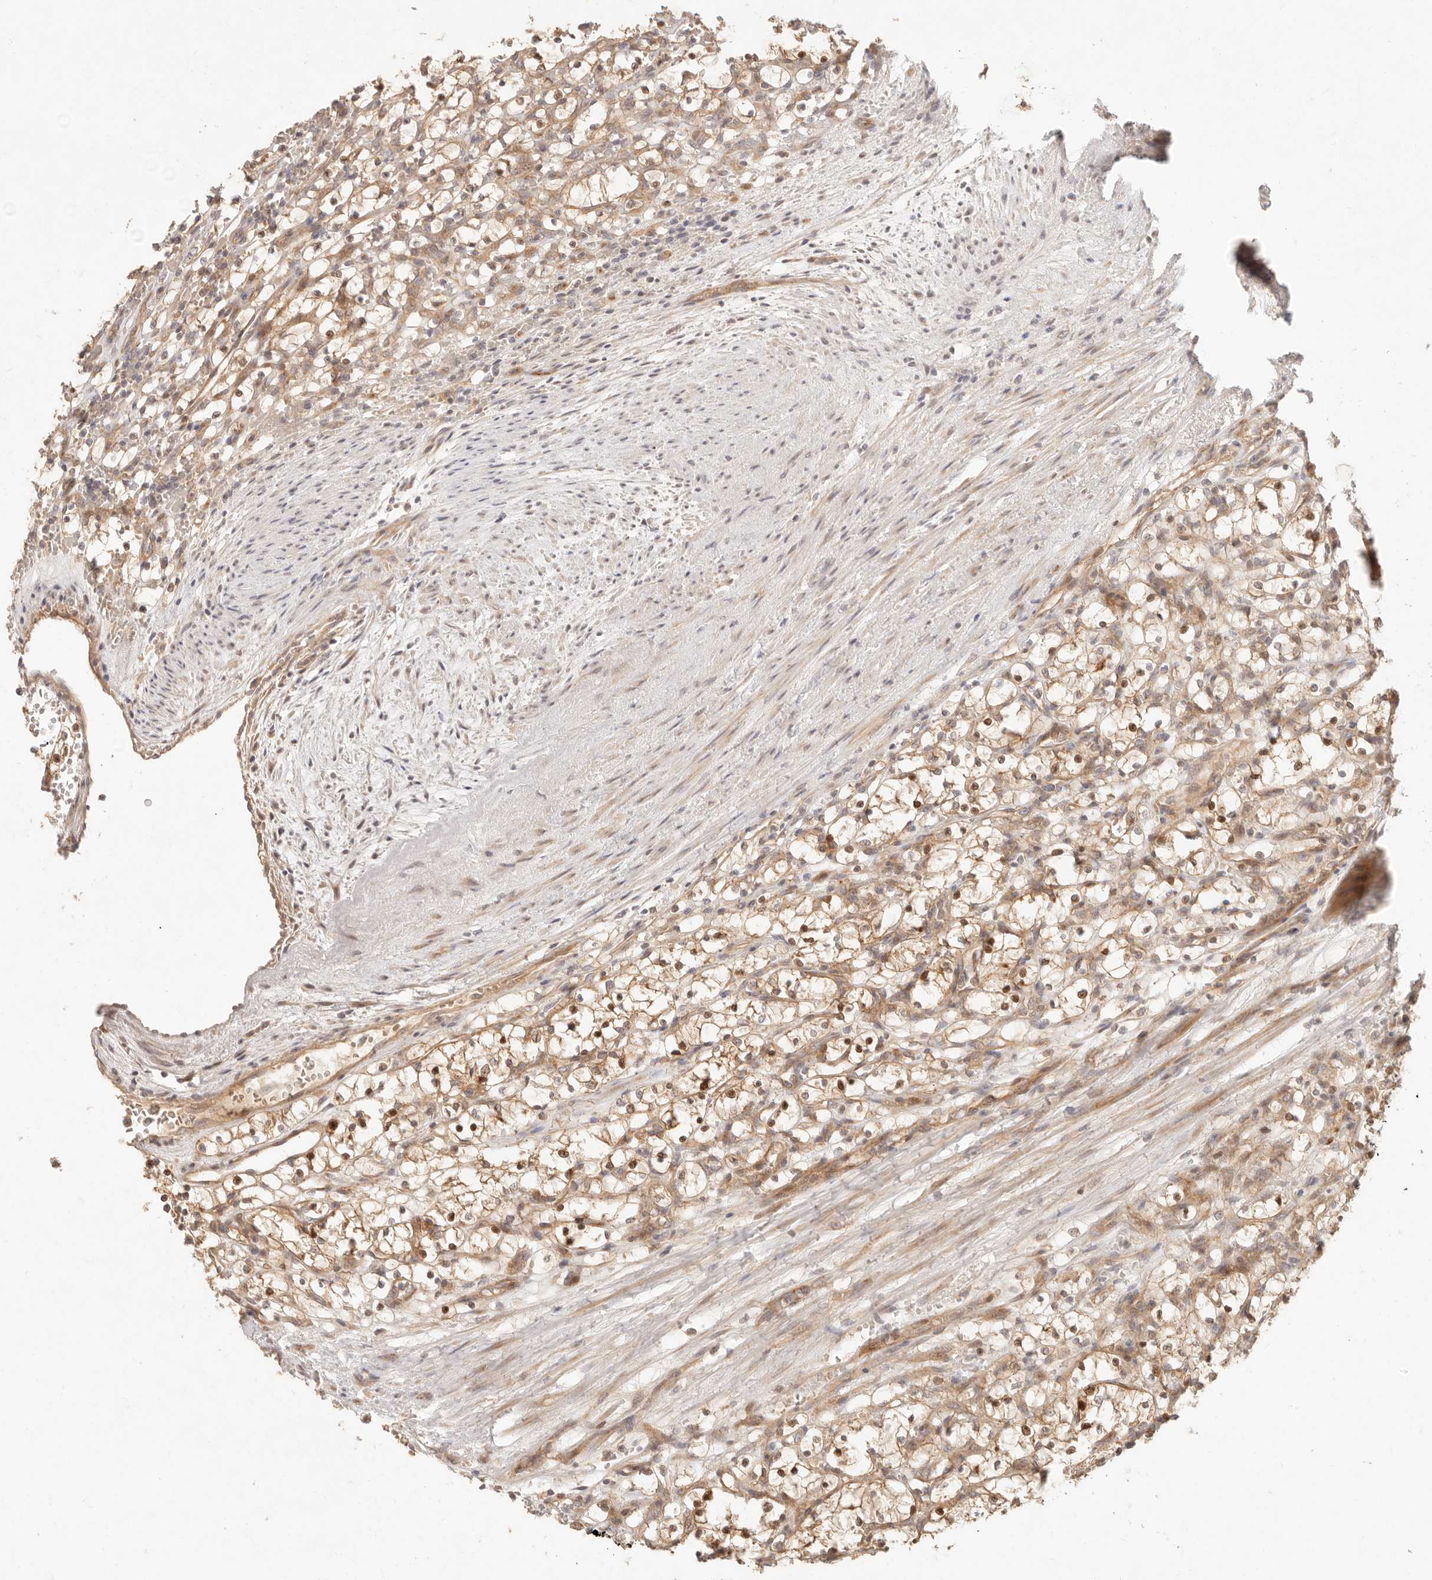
{"staining": {"intensity": "moderate", "quantity": ">75%", "location": "cytoplasmic/membranous,nuclear"}, "tissue": "renal cancer", "cell_type": "Tumor cells", "image_type": "cancer", "snomed": [{"axis": "morphology", "description": "Adenocarcinoma, NOS"}, {"axis": "topography", "description": "Kidney"}], "caption": "This is an image of immunohistochemistry (IHC) staining of renal adenocarcinoma, which shows moderate positivity in the cytoplasmic/membranous and nuclear of tumor cells.", "gene": "PPP1R3B", "patient": {"sex": "female", "age": 69}}